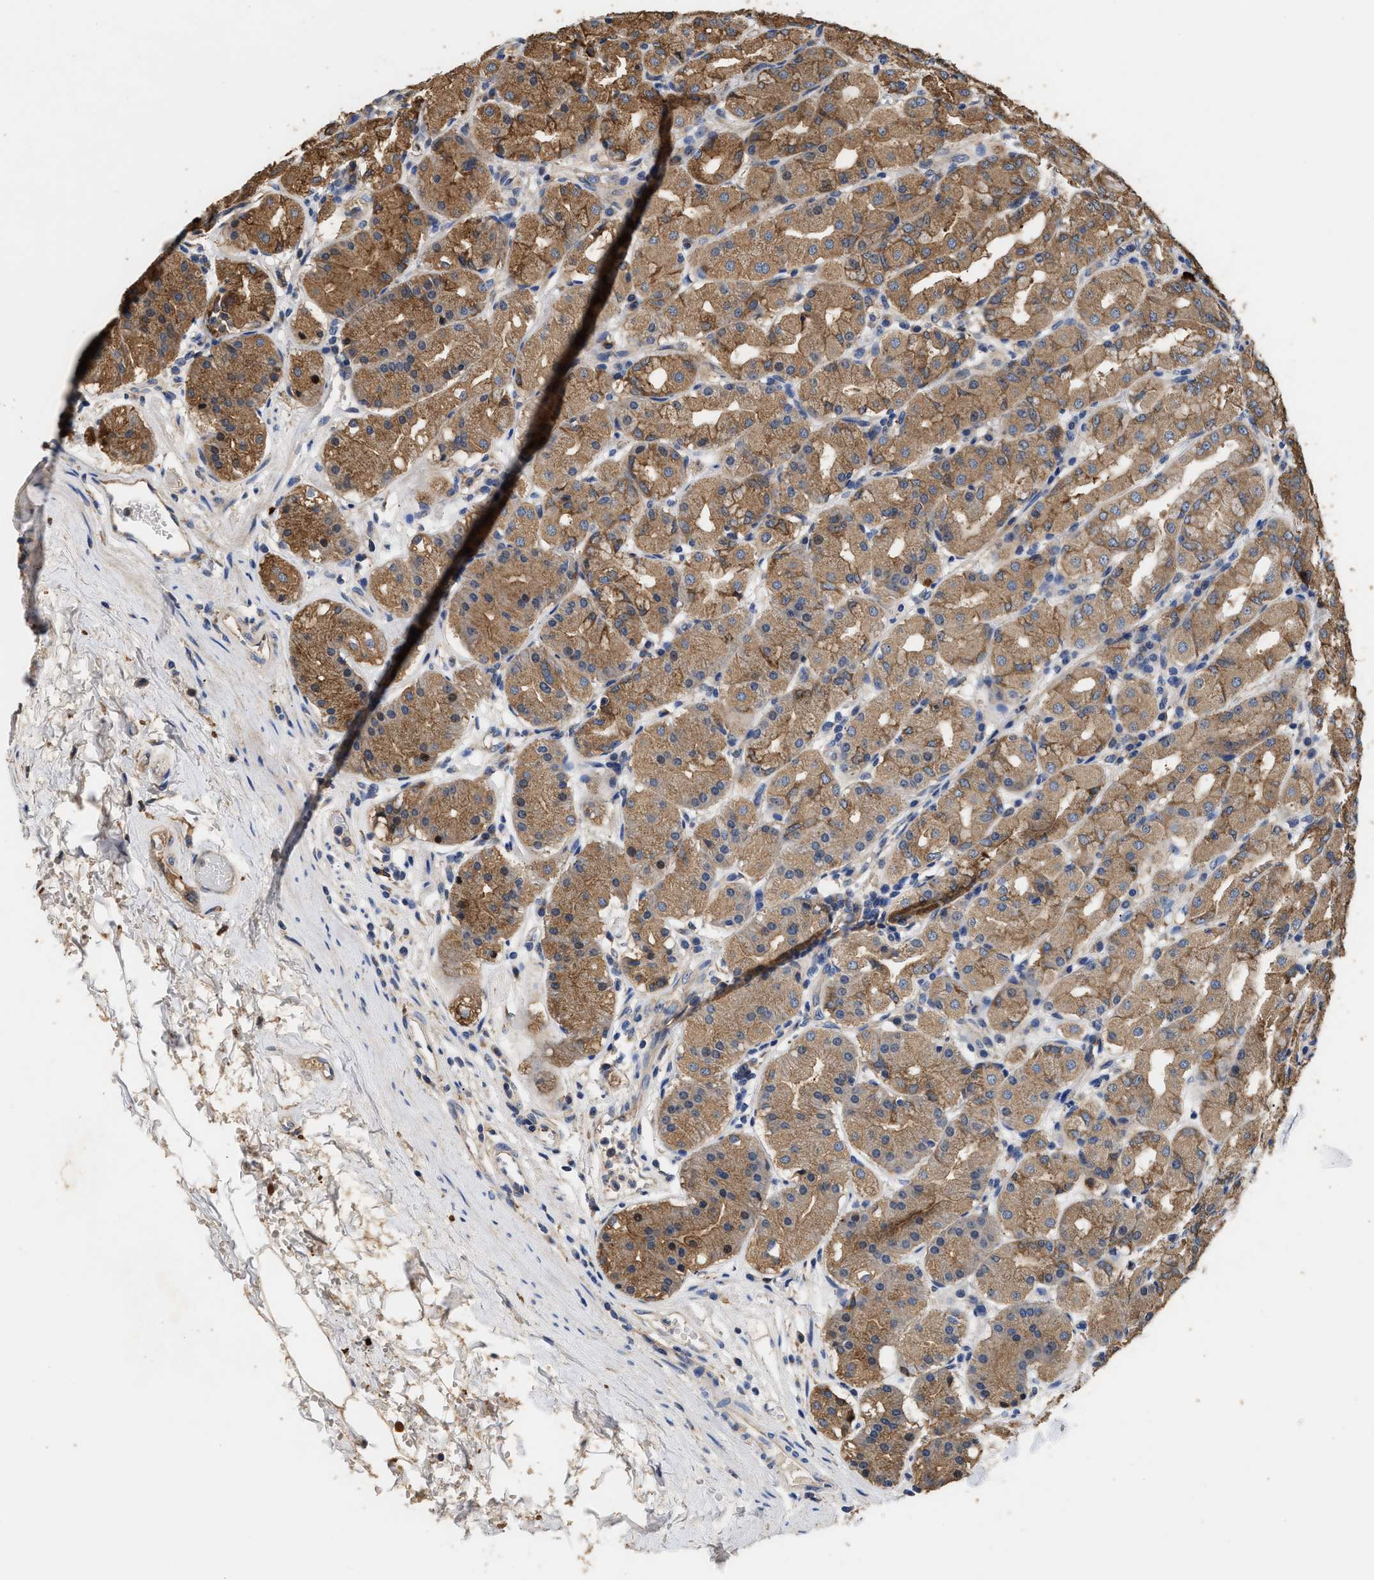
{"staining": {"intensity": "moderate", "quantity": ">75%", "location": "cytoplasmic/membranous"}, "tissue": "stomach", "cell_type": "Glandular cells", "image_type": "normal", "snomed": [{"axis": "morphology", "description": "Normal tissue, NOS"}, {"axis": "topography", "description": "Stomach"}, {"axis": "topography", "description": "Stomach, lower"}], "caption": "Immunohistochemistry (DAB (3,3'-diaminobenzidine)) staining of benign human stomach shows moderate cytoplasmic/membranous protein staining in approximately >75% of glandular cells. (DAB IHC, brown staining for protein, blue staining for nuclei).", "gene": "KLB", "patient": {"sex": "female", "age": 56}}